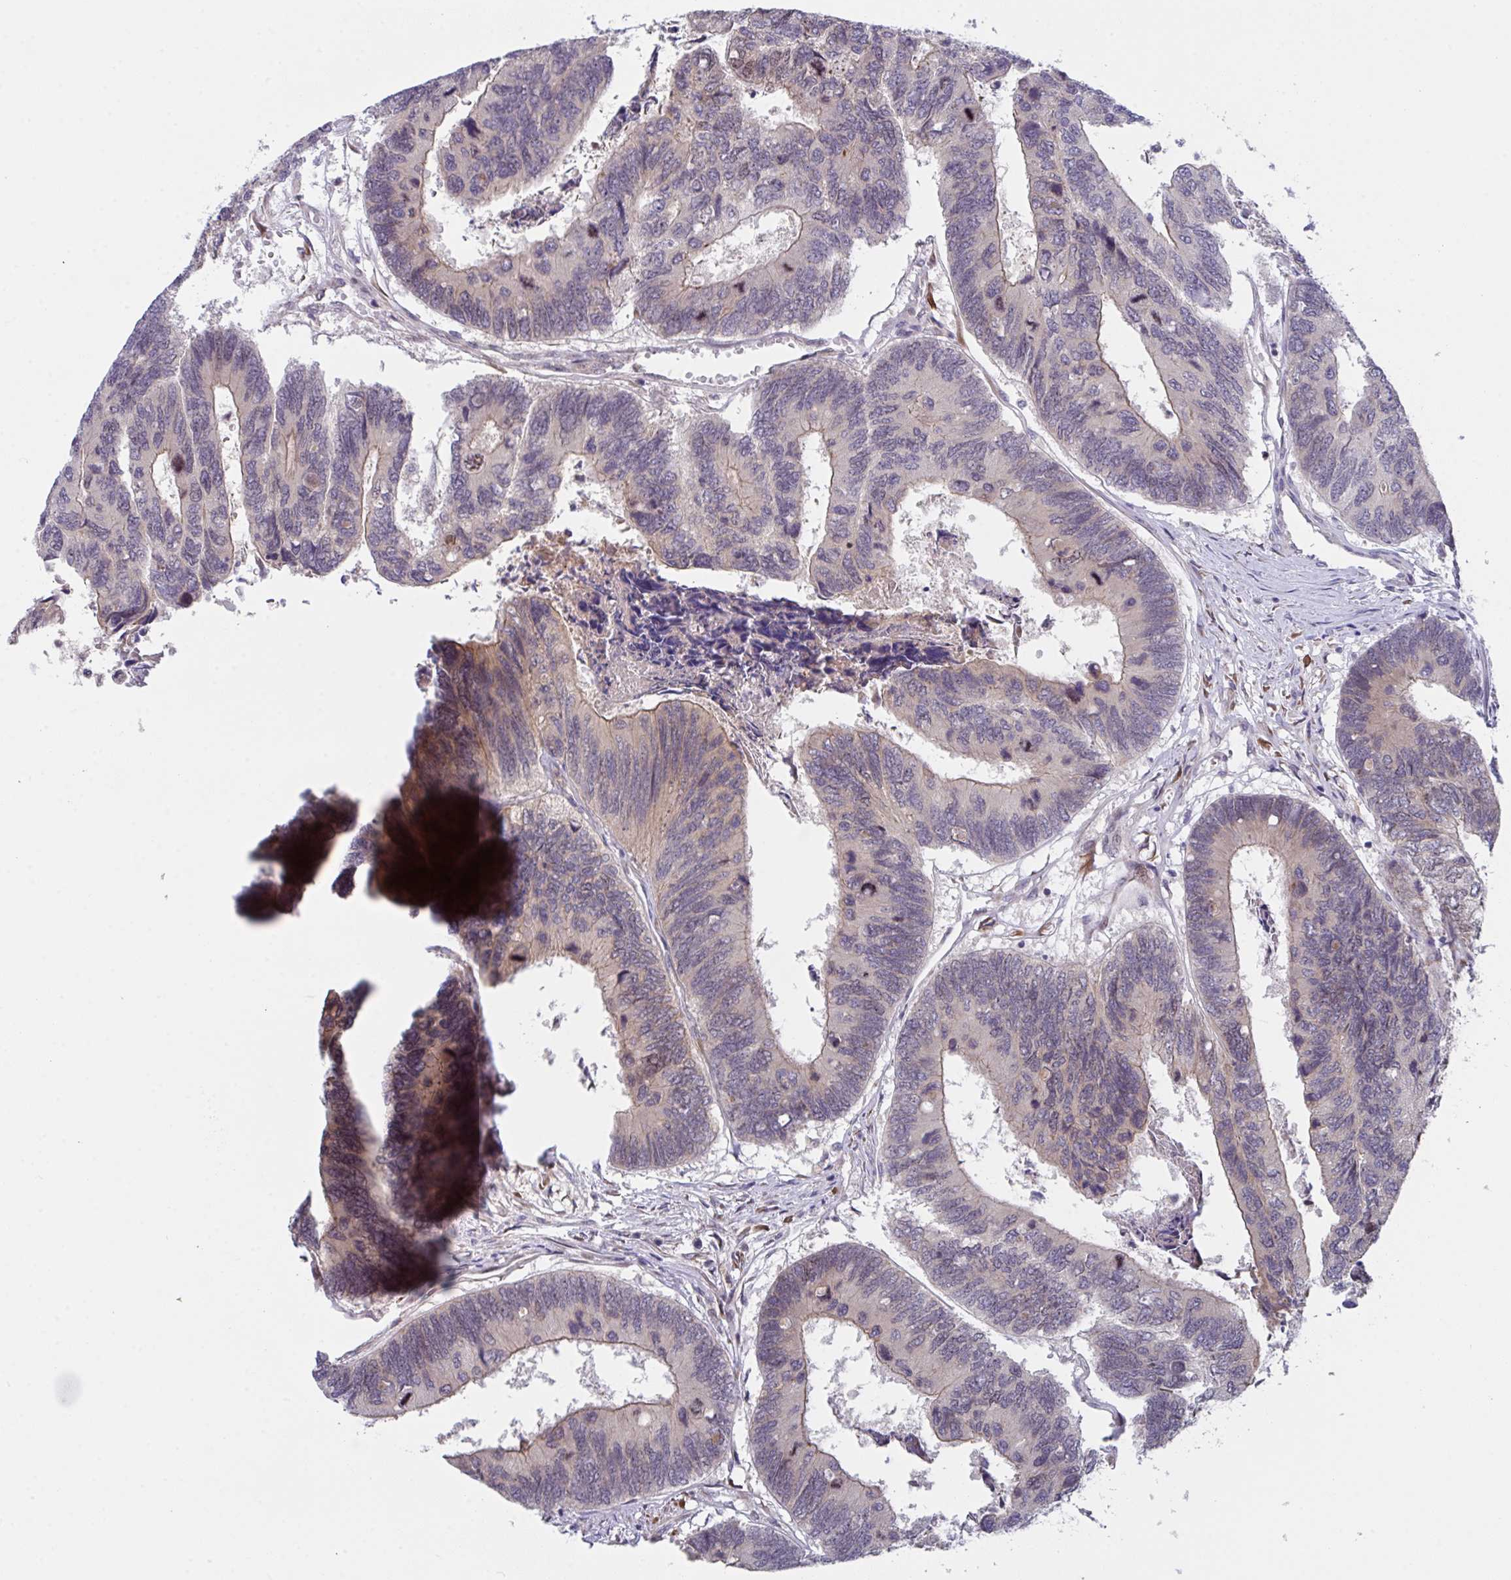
{"staining": {"intensity": "moderate", "quantity": "<25%", "location": "cytoplasmic/membranous,nuclear"}, "tissue": "colorectal cancer", "cell_type": "Tumor cells", "image_type": "cancer", "snomed": [{"axis": "morphology", "description": "Adenocarcinoma, NOS"}, {"axis": "topography", "description": "Colon"}], "caption": "An image of colorectal cancer (adenocarcinoma) stained for a protein reveals moderate cytoplasmic/membranous and nuclear brown staining in tumor cells.", "gene": "RBM18", "patient": {"sex": "female", "age": 67}}